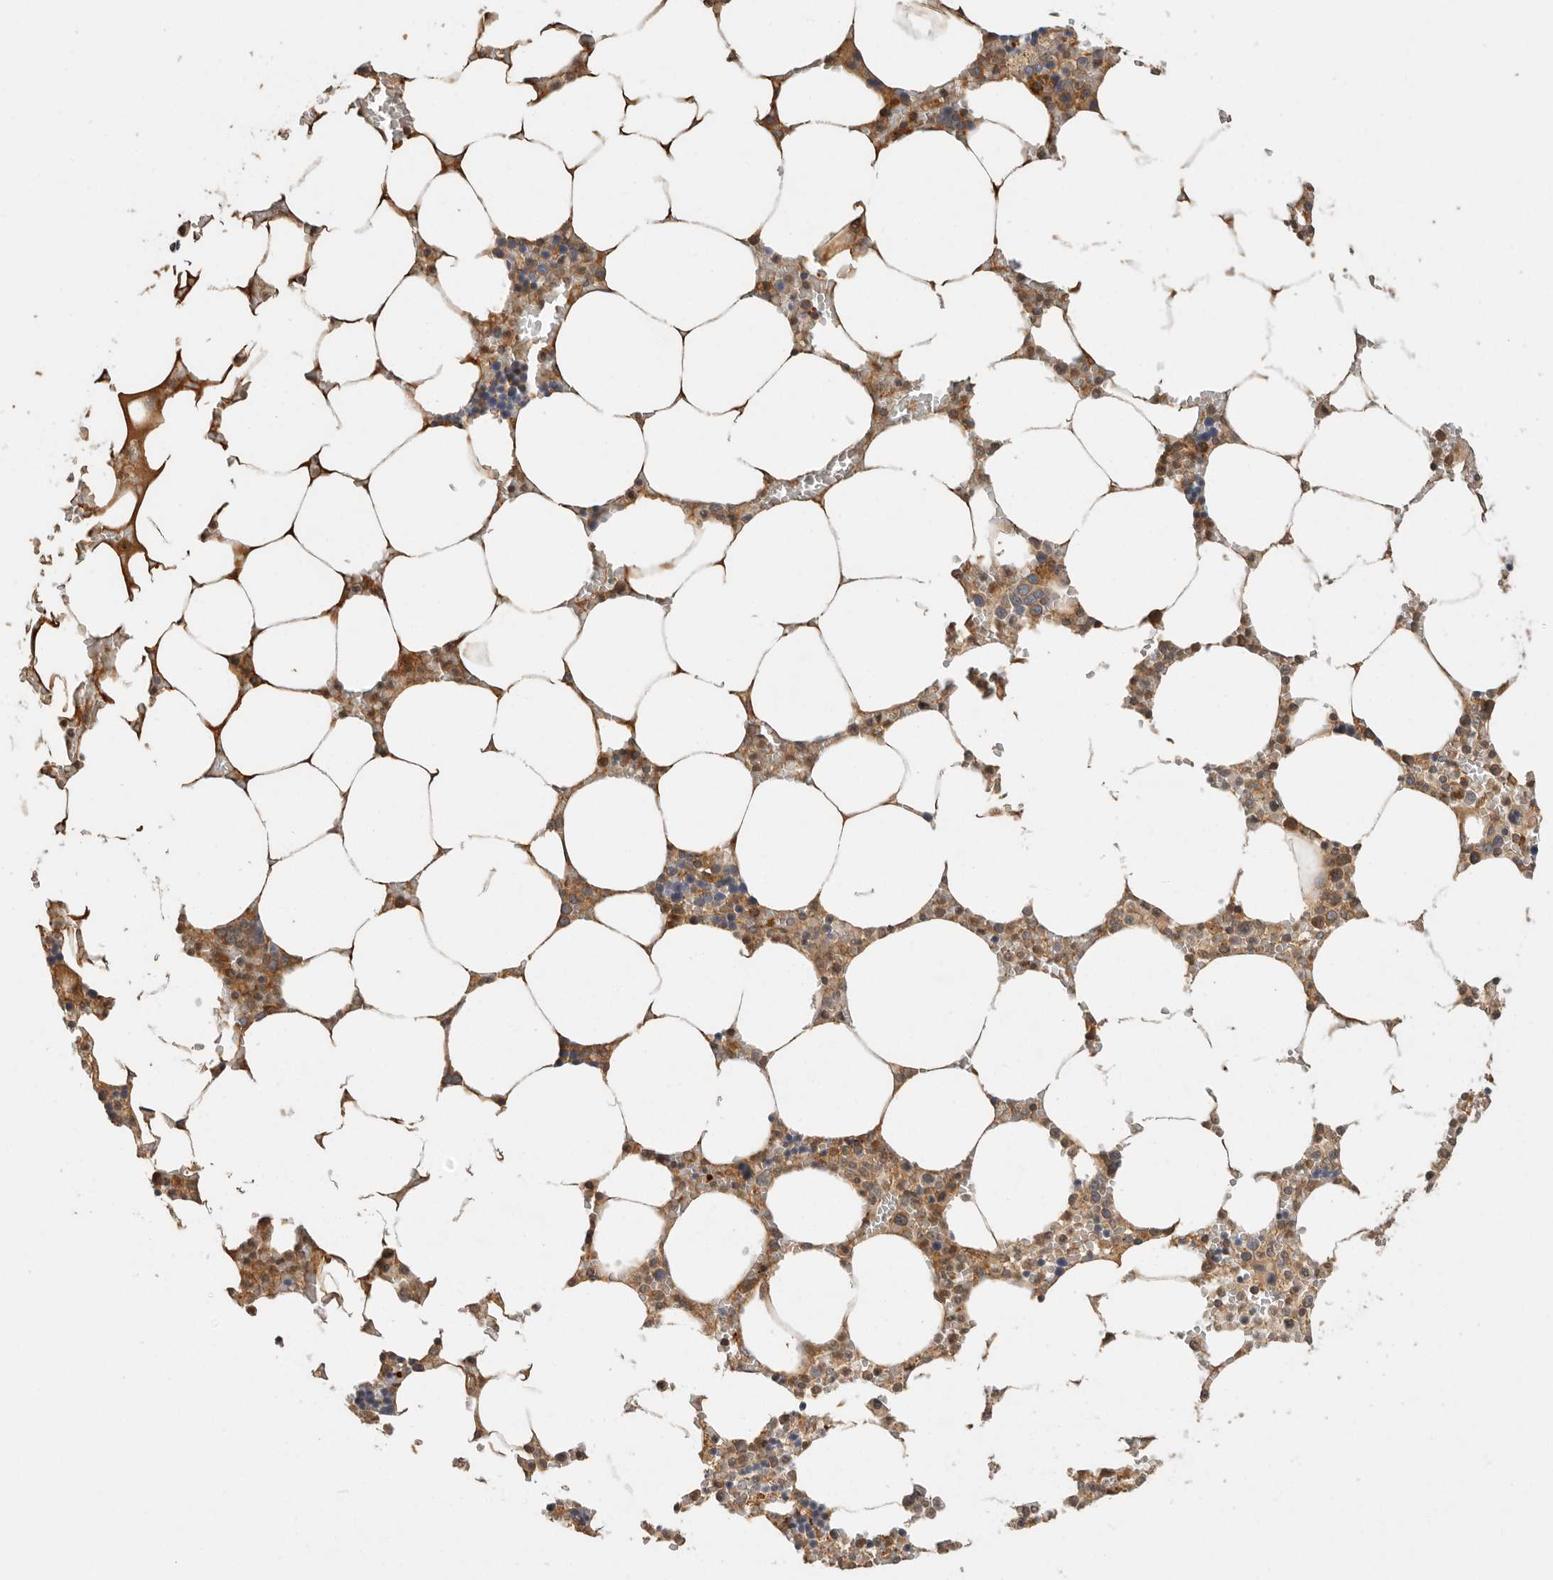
{"staining": {"intensity": "moderate", "quantity": ">75%", "location": "cytoplasmic/membranous"}, "tissue": "bone marrow", "cell_type": "Hematopoietic cells", "image_type": "normal", "snomed": [{"axis": "morphology", "description": "Normal tissue, NOS"}, {"axis": "topography", "description": "Bone marrow"}], "caption": "Immunohistochemistry (IHC) image of normal bone marrow: bone marrow stained using immunohistochemistry exhibits medium levels of moderate protein expression localized specifically in the cytoplasmic/membranous of hematopoietic cells, appearing as a cytoplasmic/membranous brown color.", "gene": "SWT1", "patient": {"sex": "male", "age": 70}}